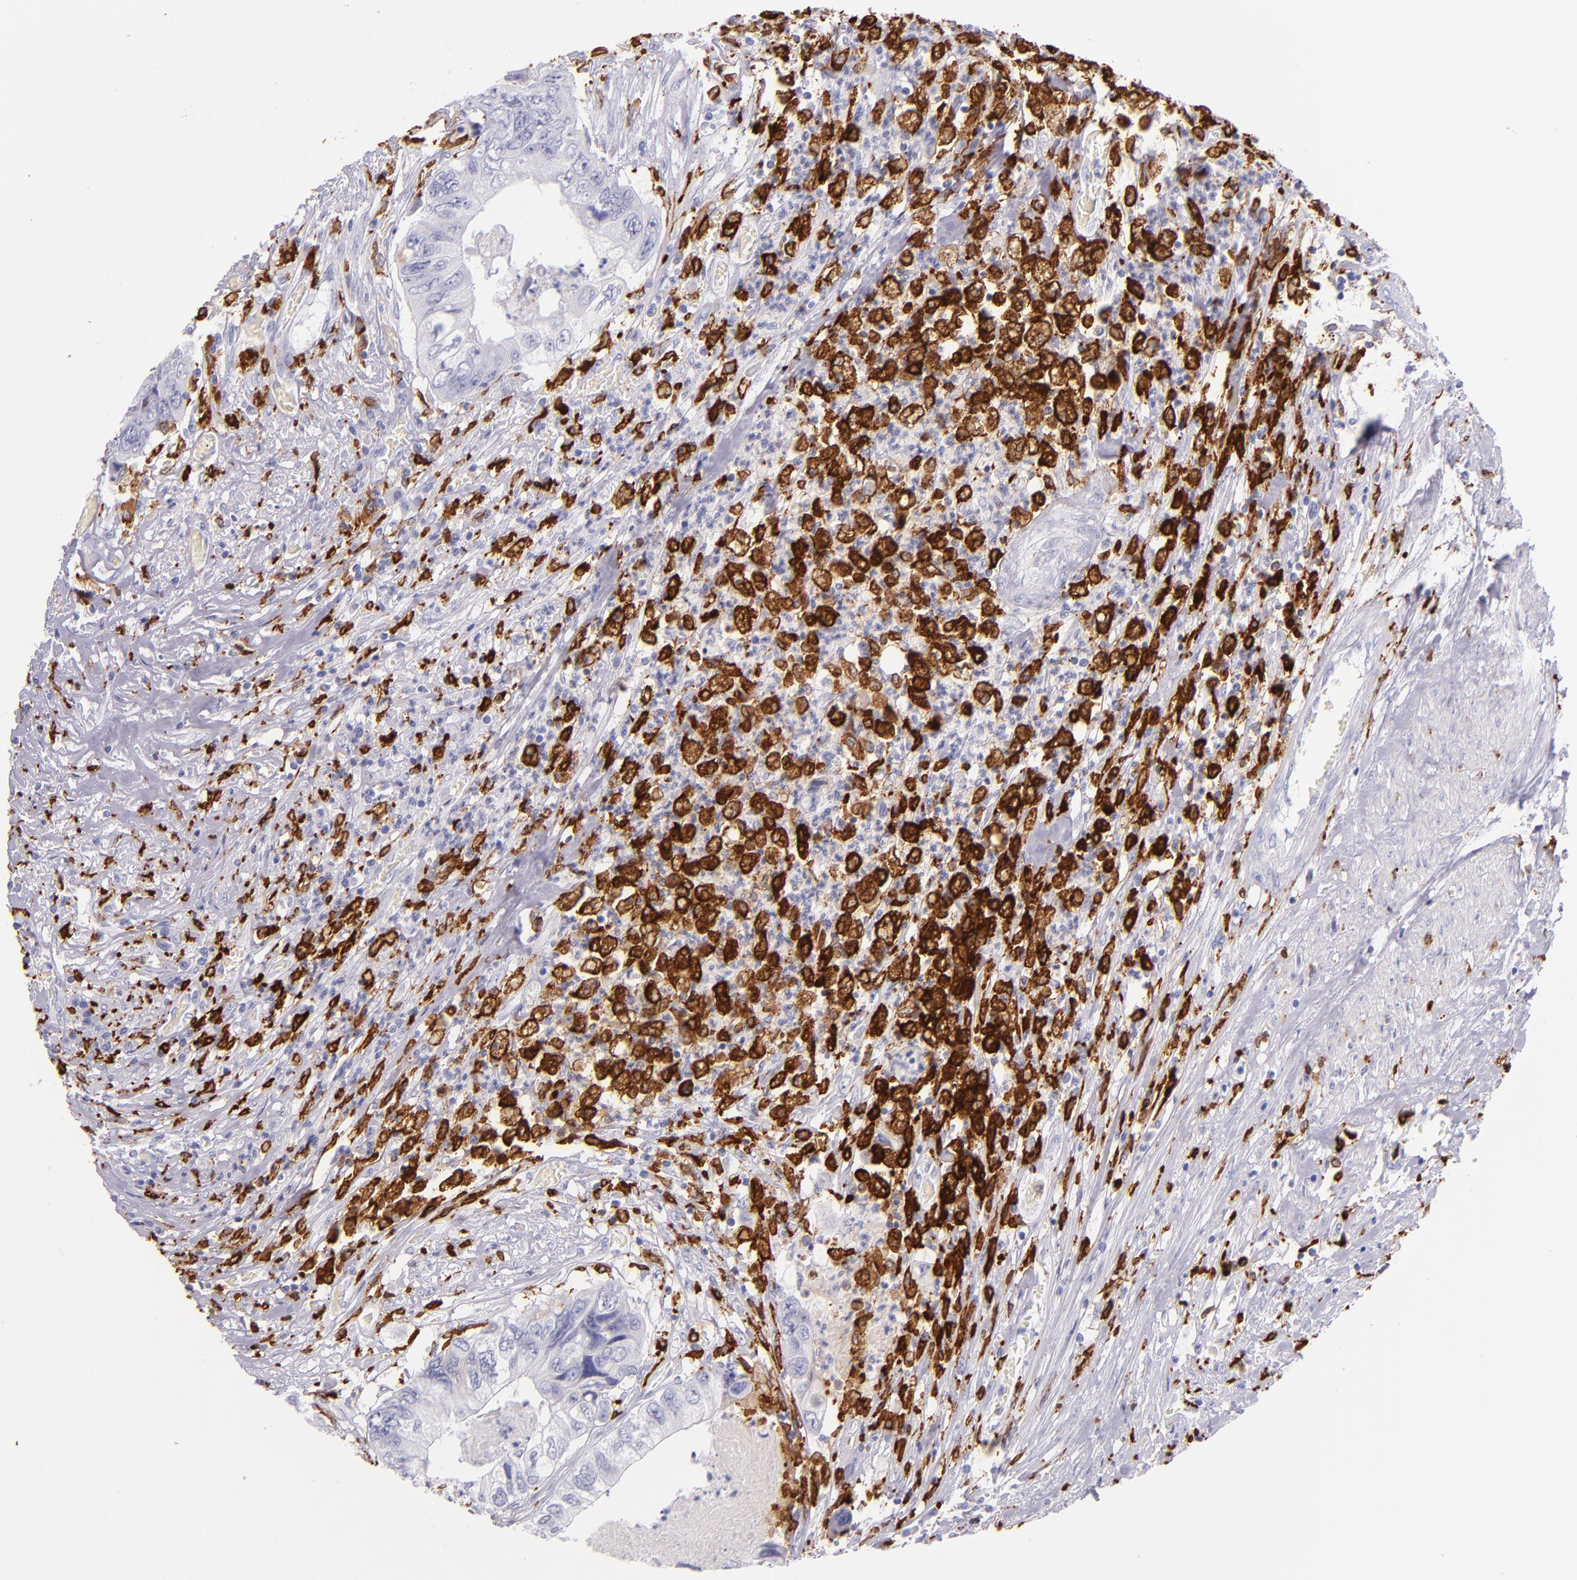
{"staining": {"intensity": "negative", "quantity": "none", "location": "none"}, "tissue": "colorectal cancer", "cell_type": "Tumor cells", "image_type": "cancer", "snomed": [{"axis": "morphology", "description": "Adenocarcinoma, NOS"}, {"axis": "topography", "description": "Rectum"}], "caption": "Tumor cells are negative for protein expression in human adenocarcinoma (colorectal).", "gene": "CD163", "patient": {"sex": "female", "age": 82}}